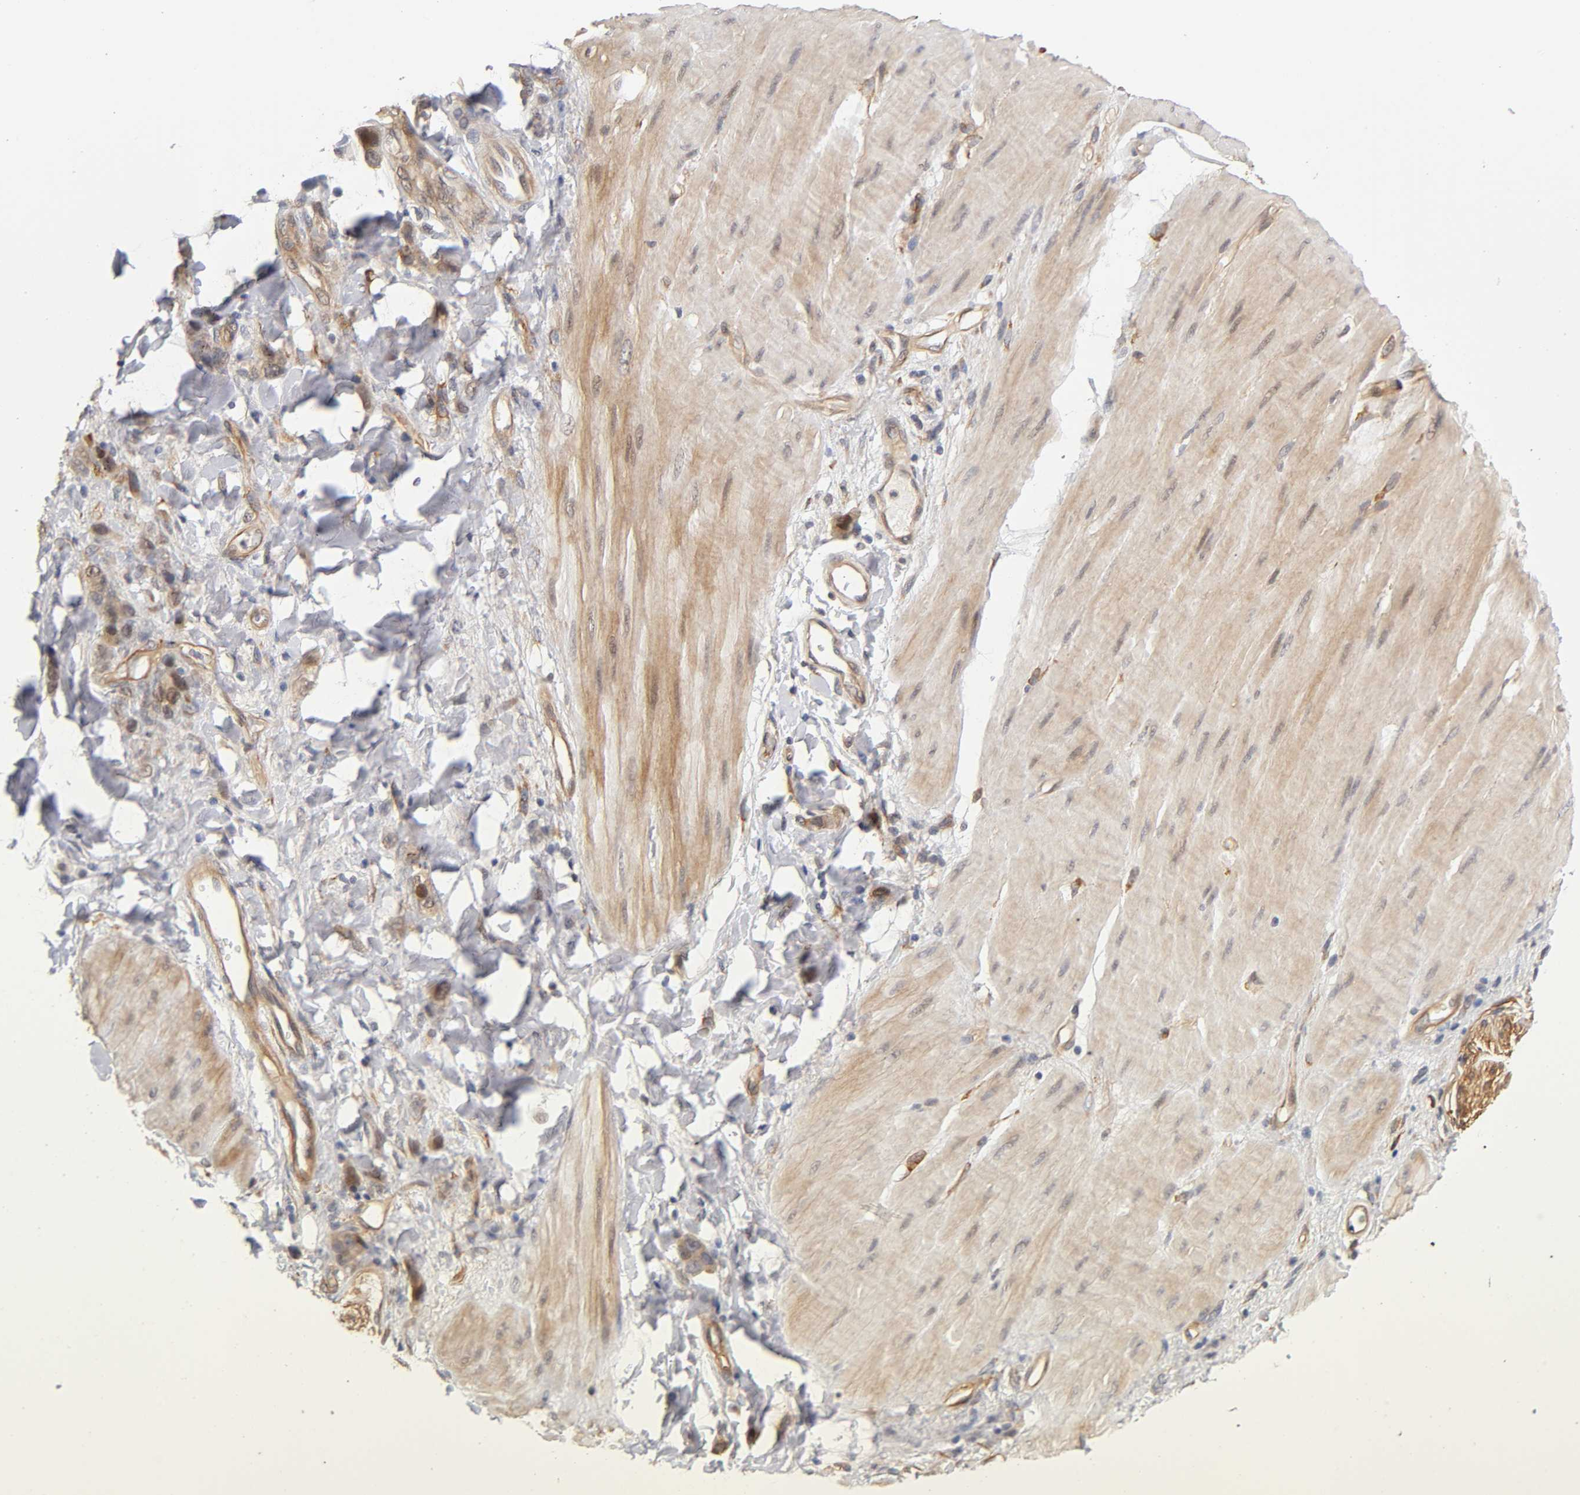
{"staining": {"intensity": "negative", "quantity": "none", "location": "none"}, "tissue": "stomach cancer", "cell_type": "Tumor cells", "image_type": "cancer", "snomed": [{"axis": "morphology", "description": "Adenocarcinoma, NOS"}, {"axis": "topography", "description": "Stomach"}], "caption": "A micrograph of human adenocarcinoma (stomach) is negative for staining in tumor cells.", "gene": "LAMB1", "patient": {"sex": "male", "age": 82}}